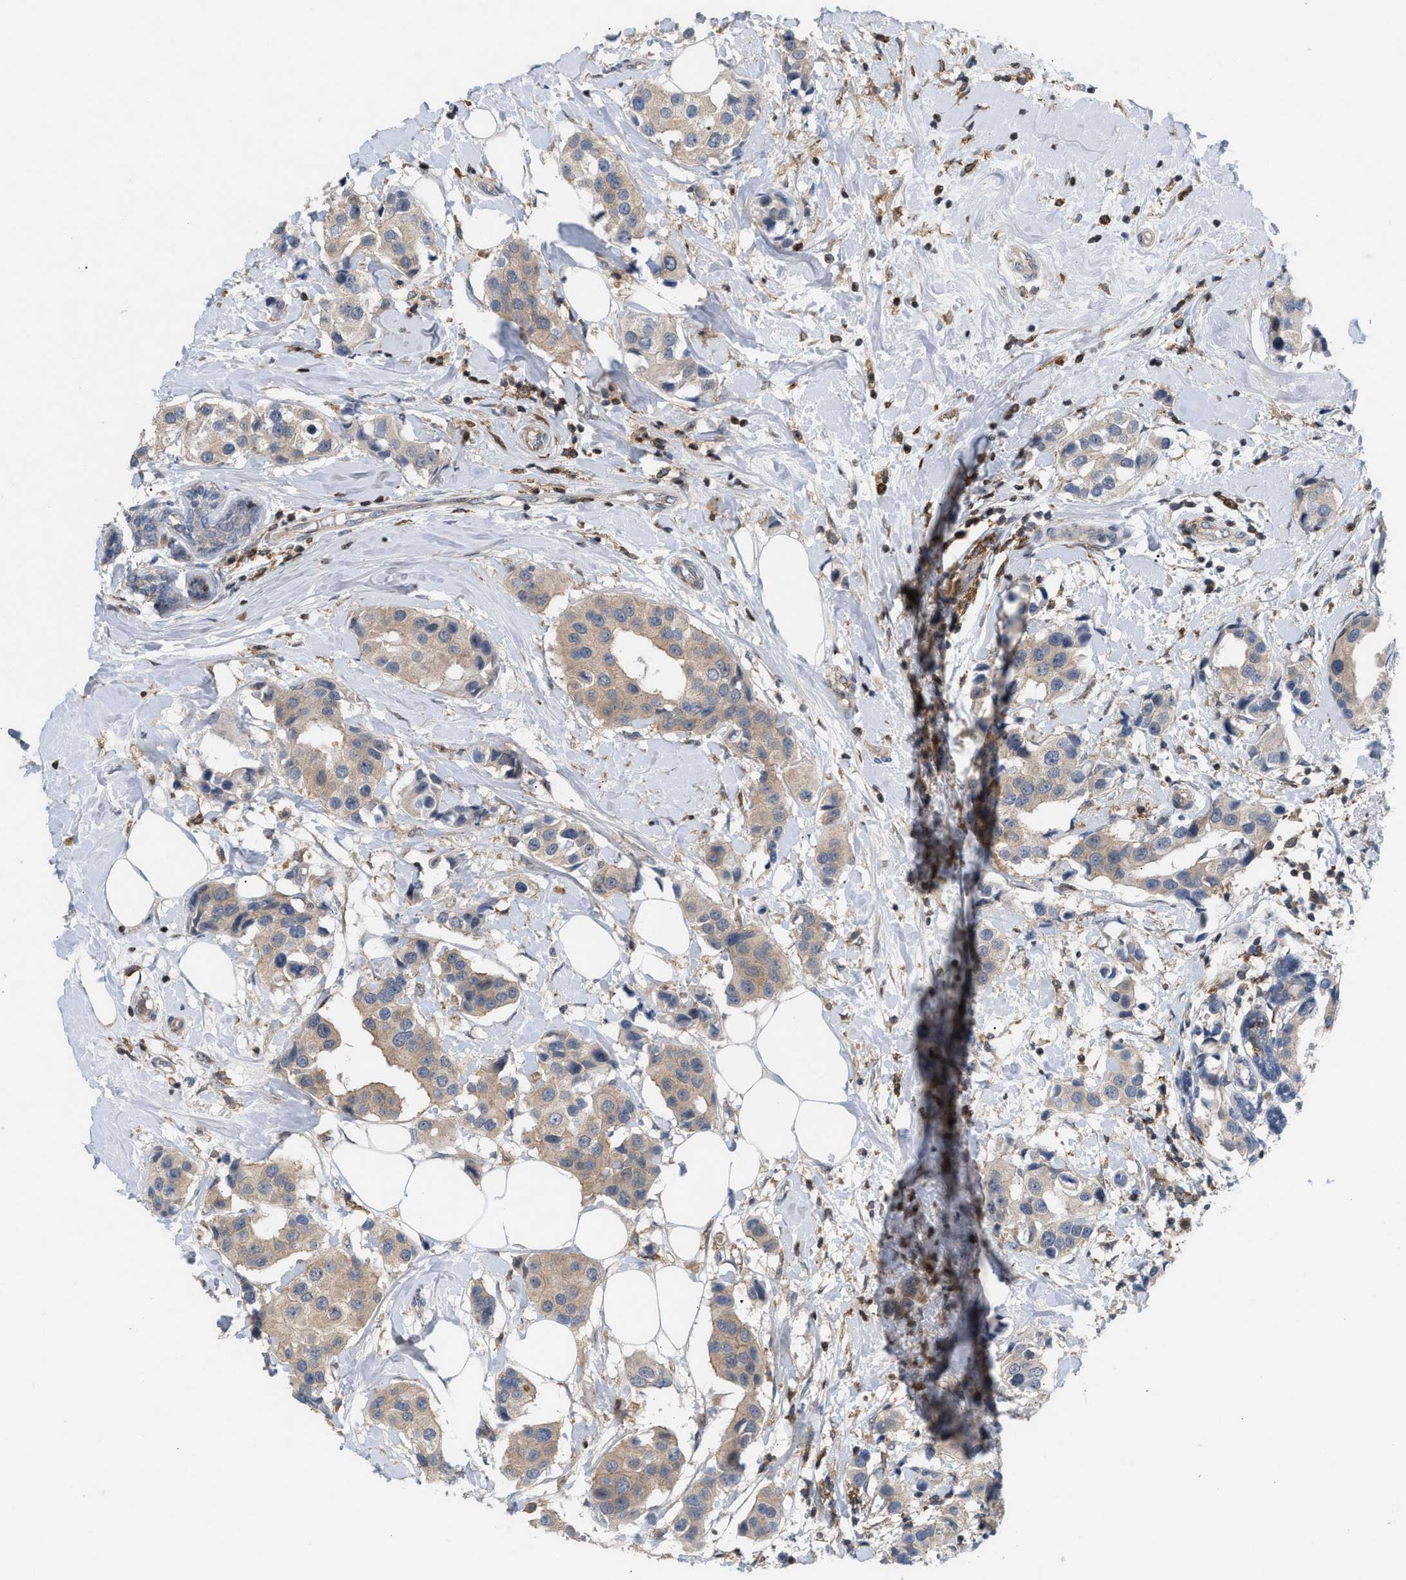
{"staining": {"intensity": "weak", "quantity": ">75%", "location": "cytoplasmic/membranous"}, "tissue": "breast cancer", "cell_type": "Tumor cells", "image_type": "cancer", "snomed": [{"axis": "morphology", "description": "Normal tissue, NOS"}, {"axis": "morphology", "description": "Duct carcinoma"}, {"axis": "topography", "description": "Breast"}], "caption": "Immunohistochemical staining of breast invasive ductal carcinoma demonstrates low levels of weak cytoplasmic/membranous staining in approximately >75% of tumor cells.", "gene": "DBNL", "patient": {"sex": "female", "age": 39}}